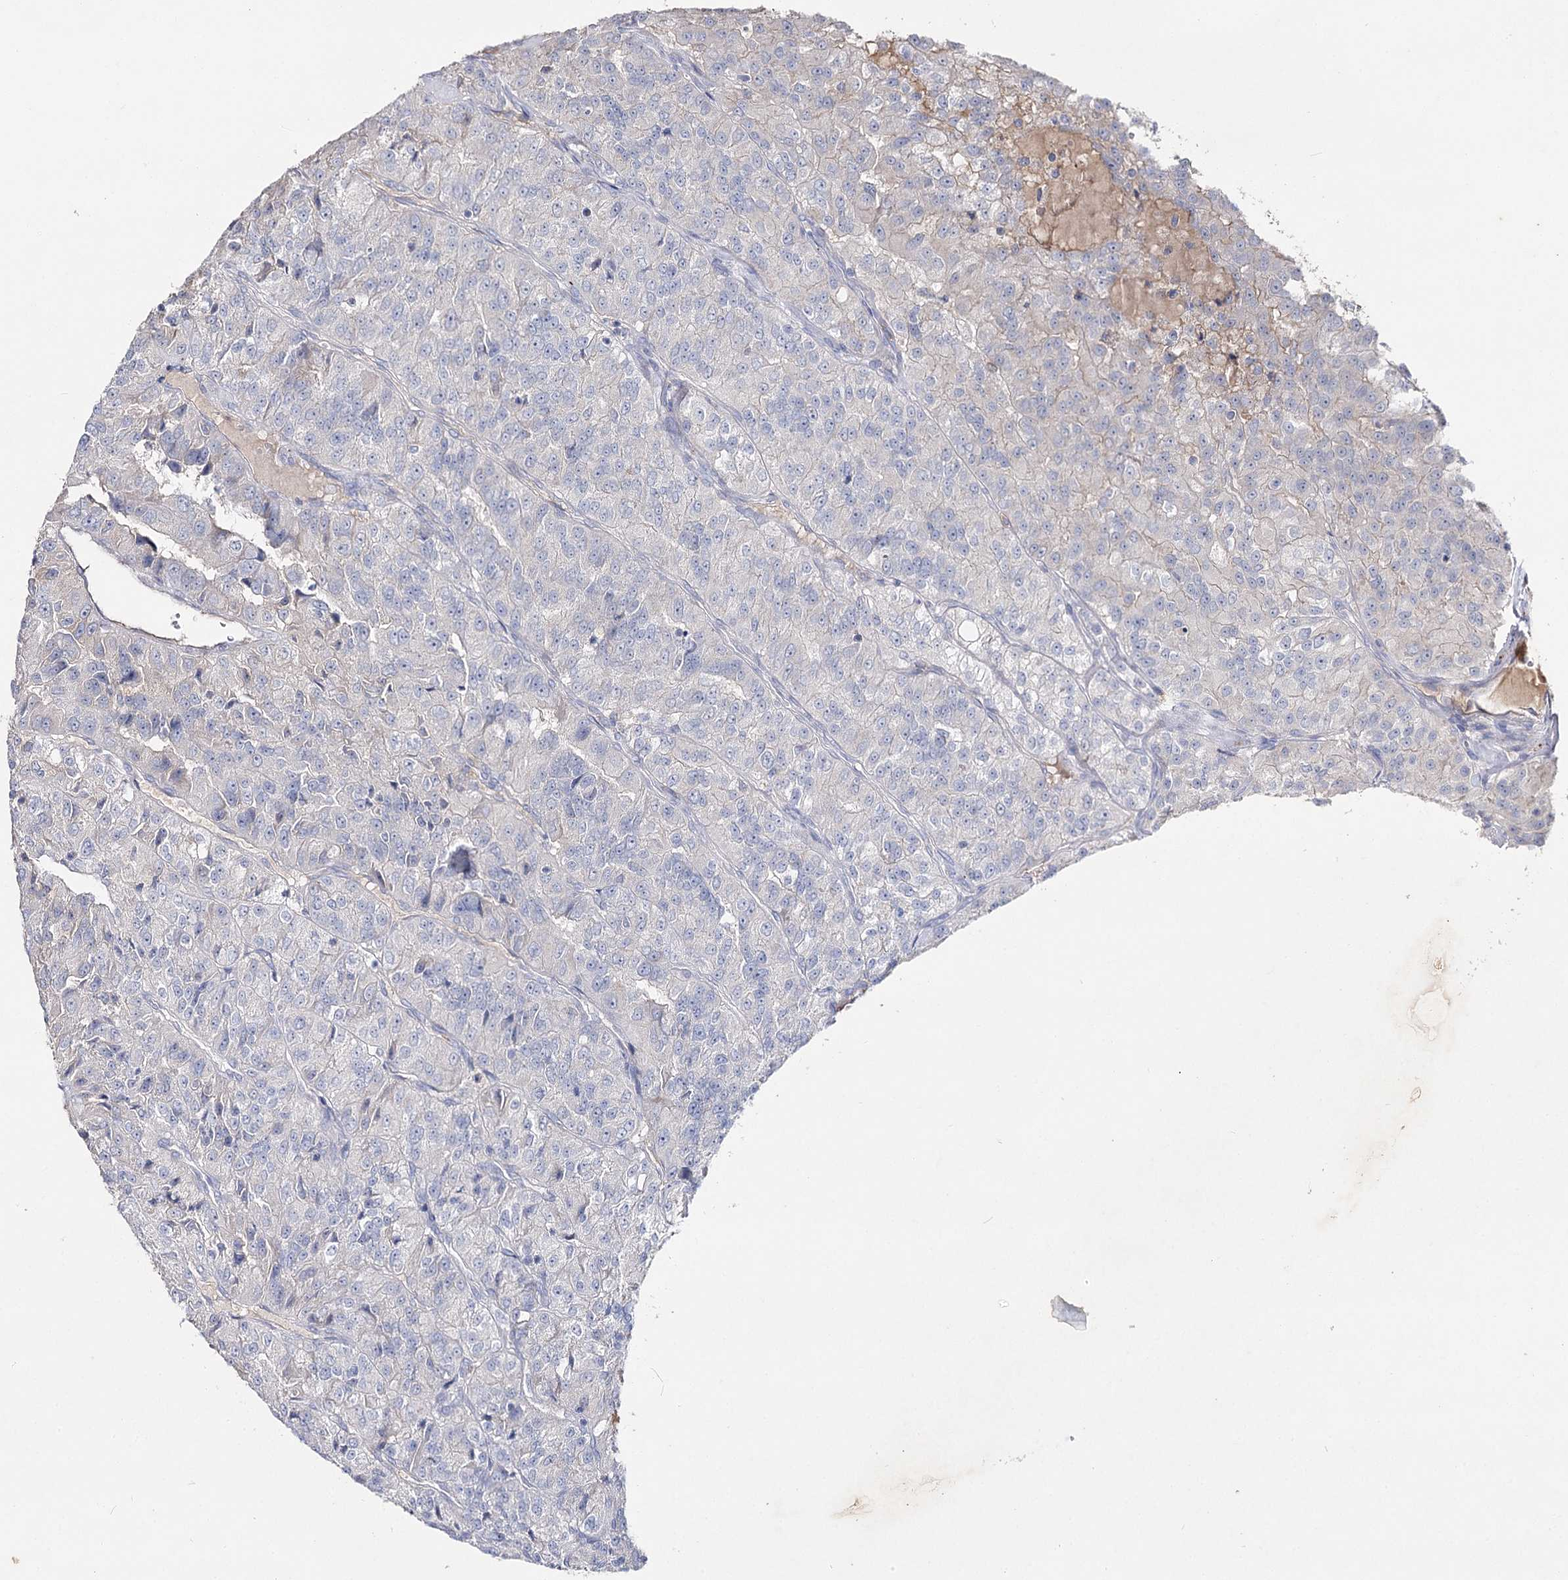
{"staining": {"intensity": "negative", "quantity": "none", "location": "none"}, "tissue": "renal cancer", "cell_type": "Tumor cells", "image_type": "cancer", "snomed": [{"axis": "morphology", "description": "Adenocarcinoma, NOS"}, {"axis": "topography", "description": "Kidney"}], "caption": "A high-resolution histopathology image shows immunohistochemistry staining of renal cancer, which reveals no significant expression in tumor cells.", "gene": "IL1RAP", "patient": {"sex": "female", "age": 63}}